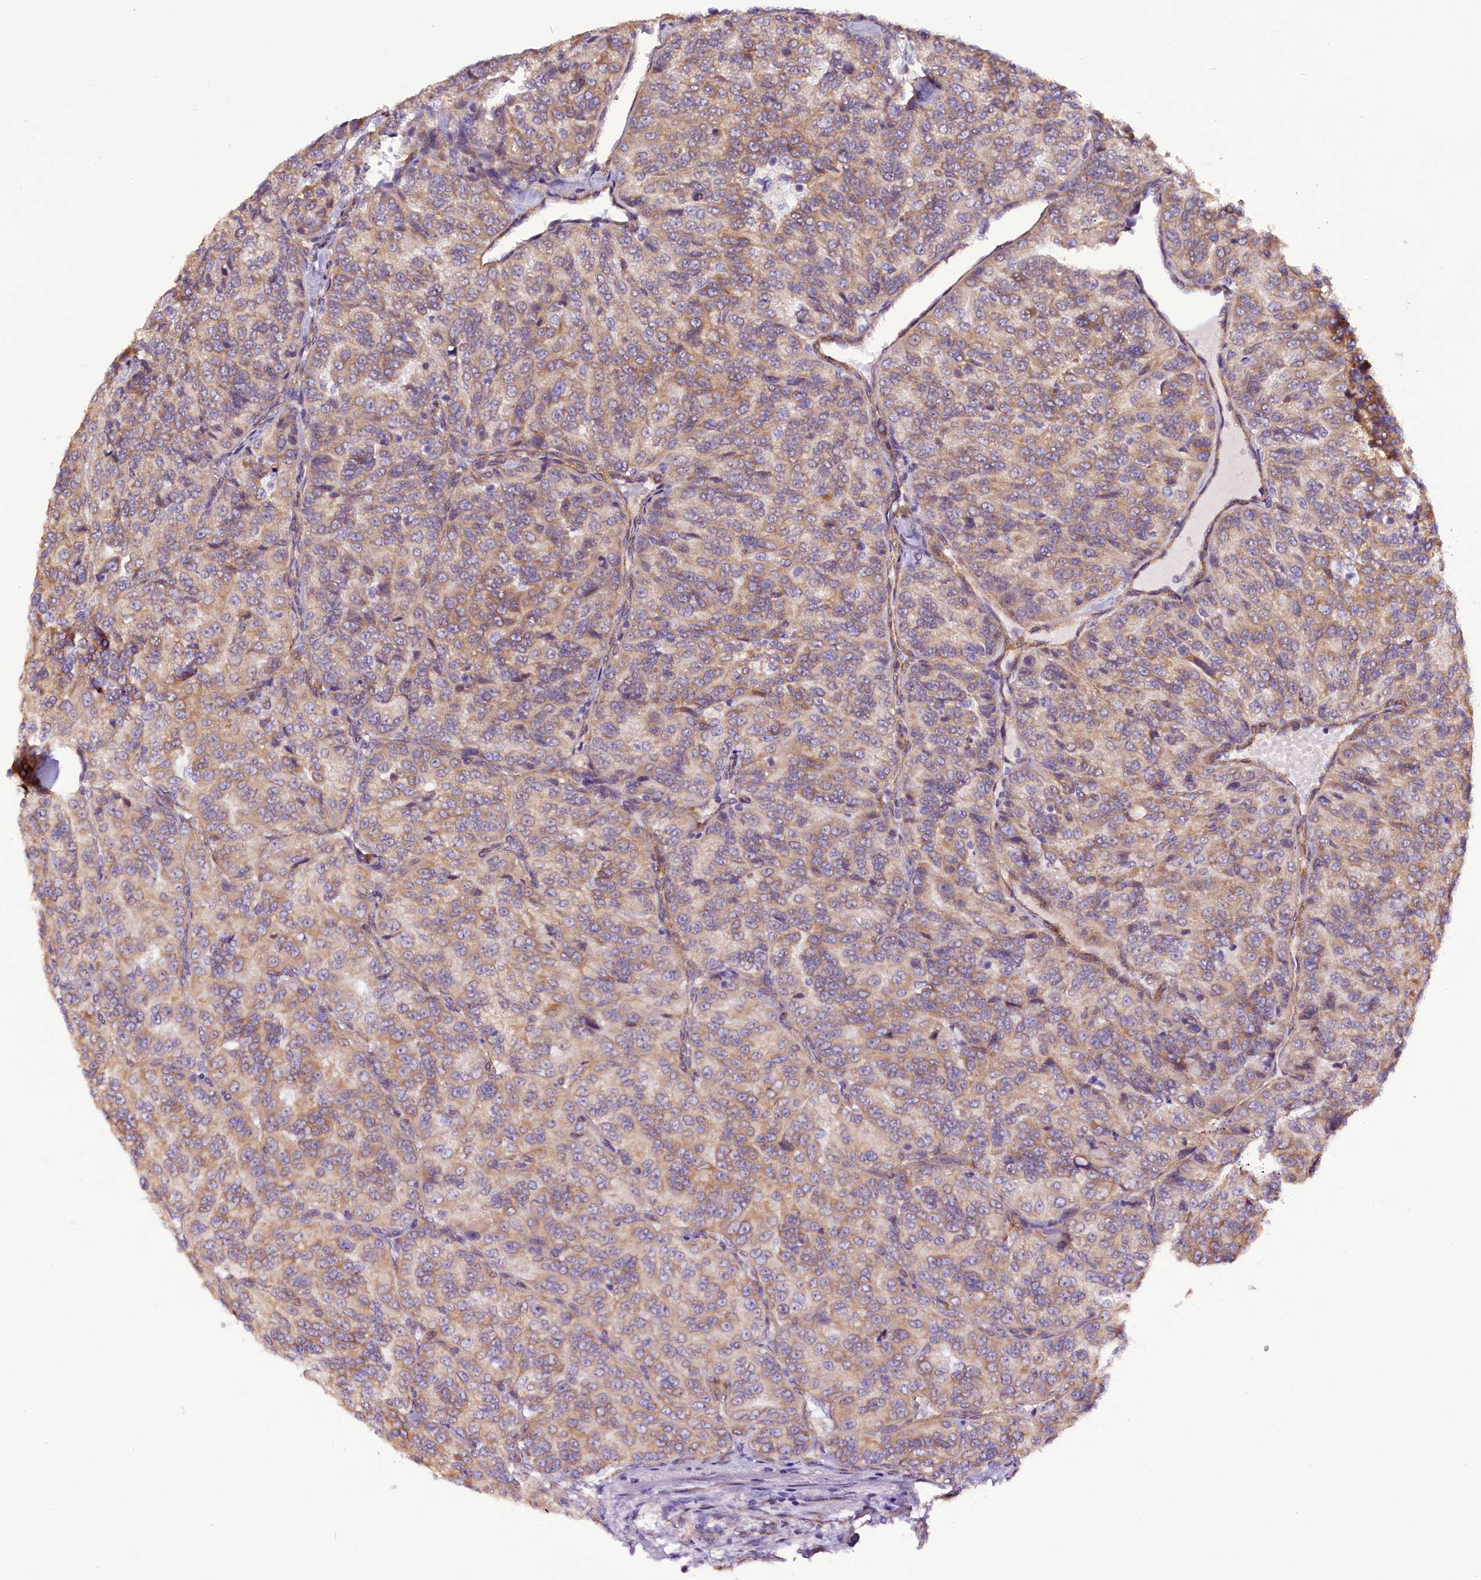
{"staining": {"intensity": "weak", "quantity": ">75%", "location": "cytoplasmic/membranous"}, "tissue": "renal cancer", "cell_type": "Tumor cells", "image_type": "cancer", "snomed": [{"axis": "morphology", "description": "Adenocarcinoma, NOS"}, {"axis": "topography", "description": "Kidney"}], "caption": "High-magnification brightfield microscopy of renal cancer stained with DAB (brown) and counterstained with hematoxylin (blue). tumor cells exhibit weak cytoplasmic/membranous staining is identified in about>75% of cells.", "gene": "UACA", "patient": {"sex": "female", "age": 63}}